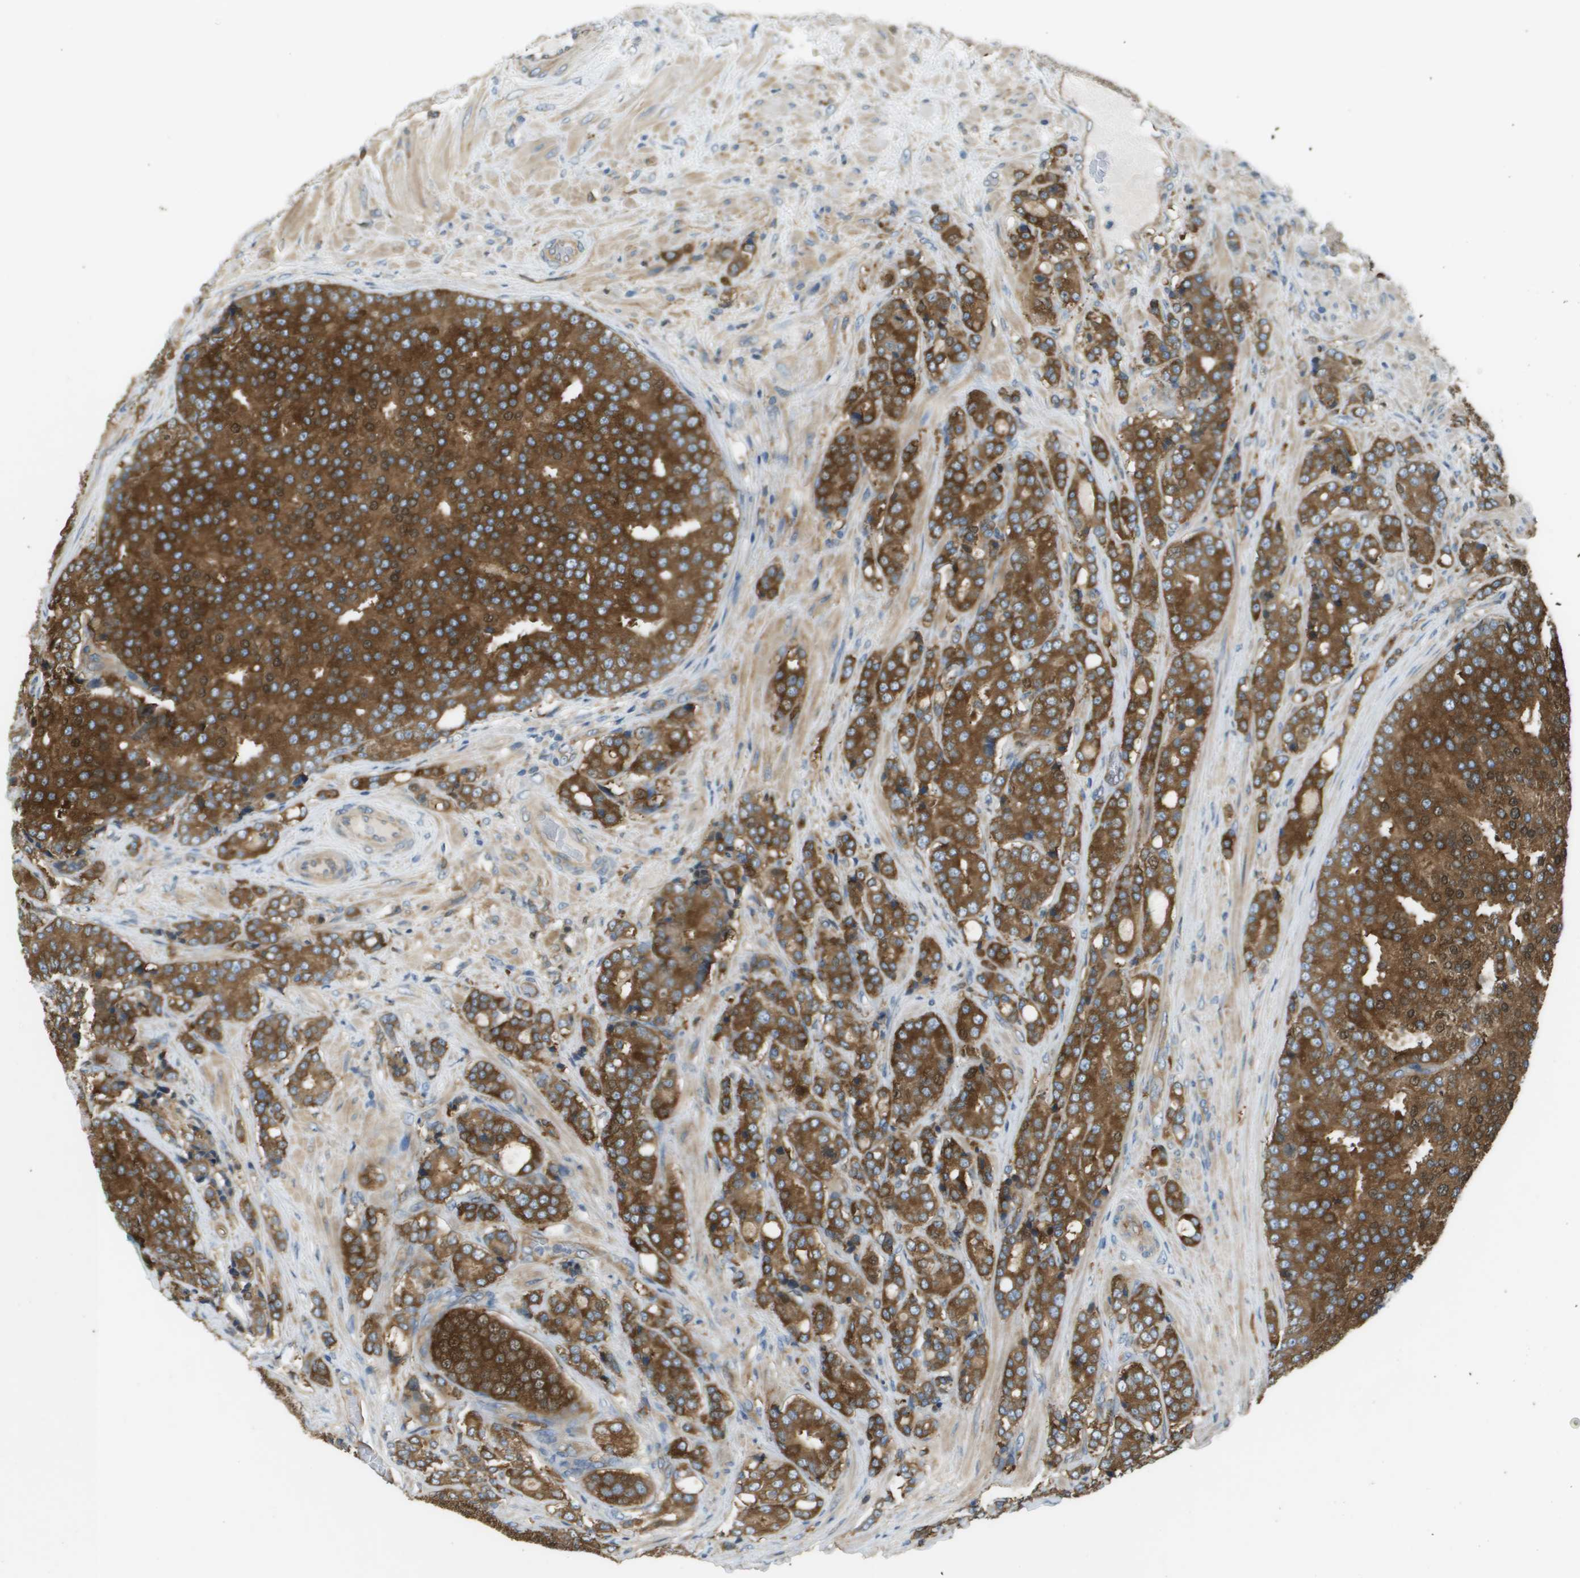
{"staining": {"intensity": "strong", "quantity": ">75%", "location": "cytoplasmic/membranous"}, "tissue": "prostate cancer", "cell_type": "Tumor cells", "image_type": "cancer", "snomed": [{"axis": "morphology", "description": "Adenocarcinoma, High grade"}, {"axis": "topography", "description": "Prostate"}], "caption": "Prostate cancer stained for a protein shows strong cytoplasmic/membranous positivity in tumor cells. The staining is performed using DAB brown chromogen to label protein expression. The nuclei are counter-stained blue using hematoxylin.", "gene": "CORO1B", "patient": {"sex": "male", "age": 50}}